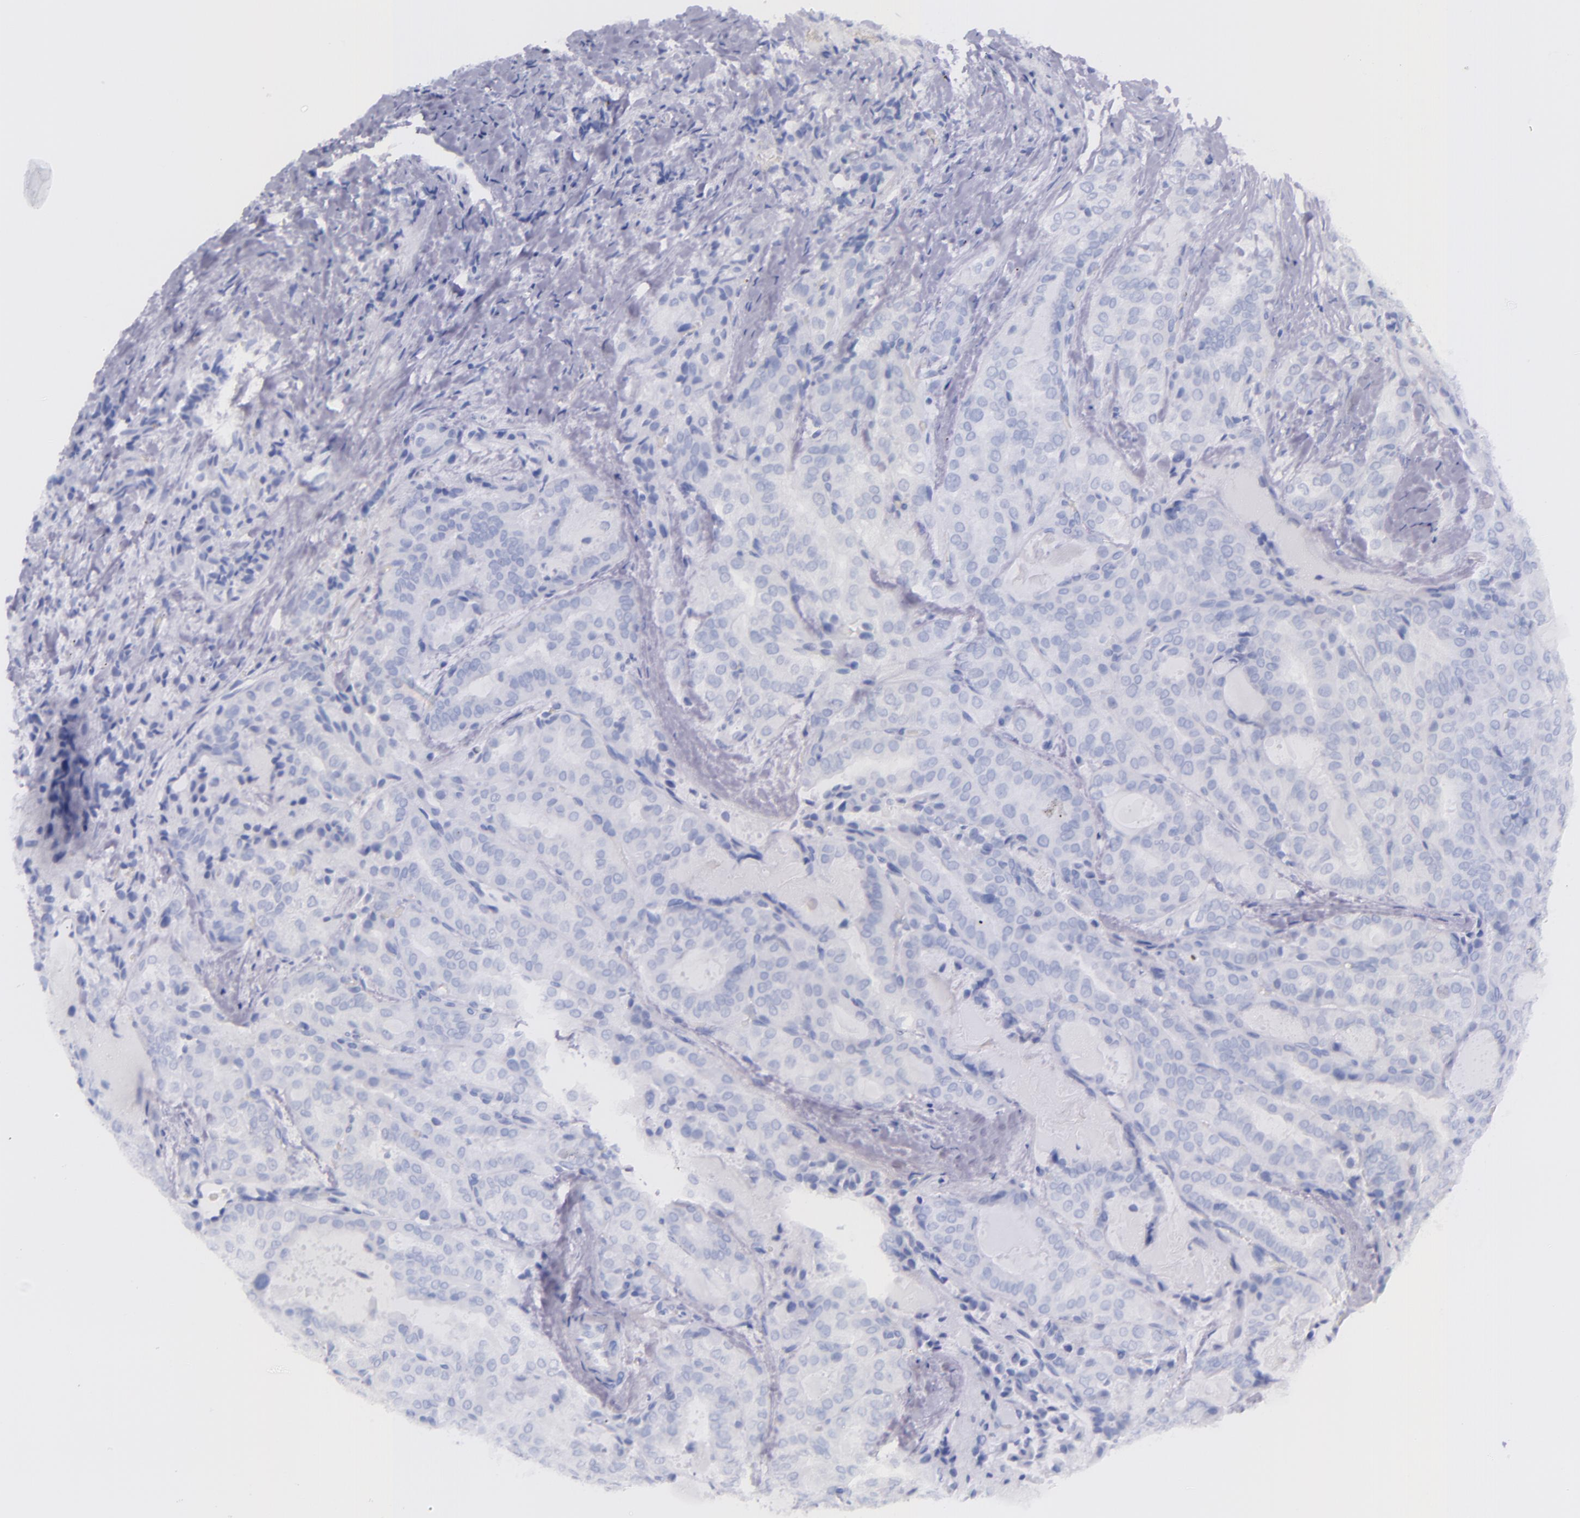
{"staining": {"intensity": "negative", "quantity": "none", "location": "none"}, "tissue": "thyroid cancer", "cell_type": "Tumor cells", "image_type": "cancer", "snomed": [{"axis": "morphology", "description": "Papillary adenocarcinoma, NOS"}, {"axis": "topography", "description": "Thyroid gland"}], "caption": "Immunohistochemistry of human thyroid cancer (papillary adenocarcinoma) demonstrates no expression in tumor cells.", "gene": "SFTPA2", "patient": {"sex": "female", "age": 71}}